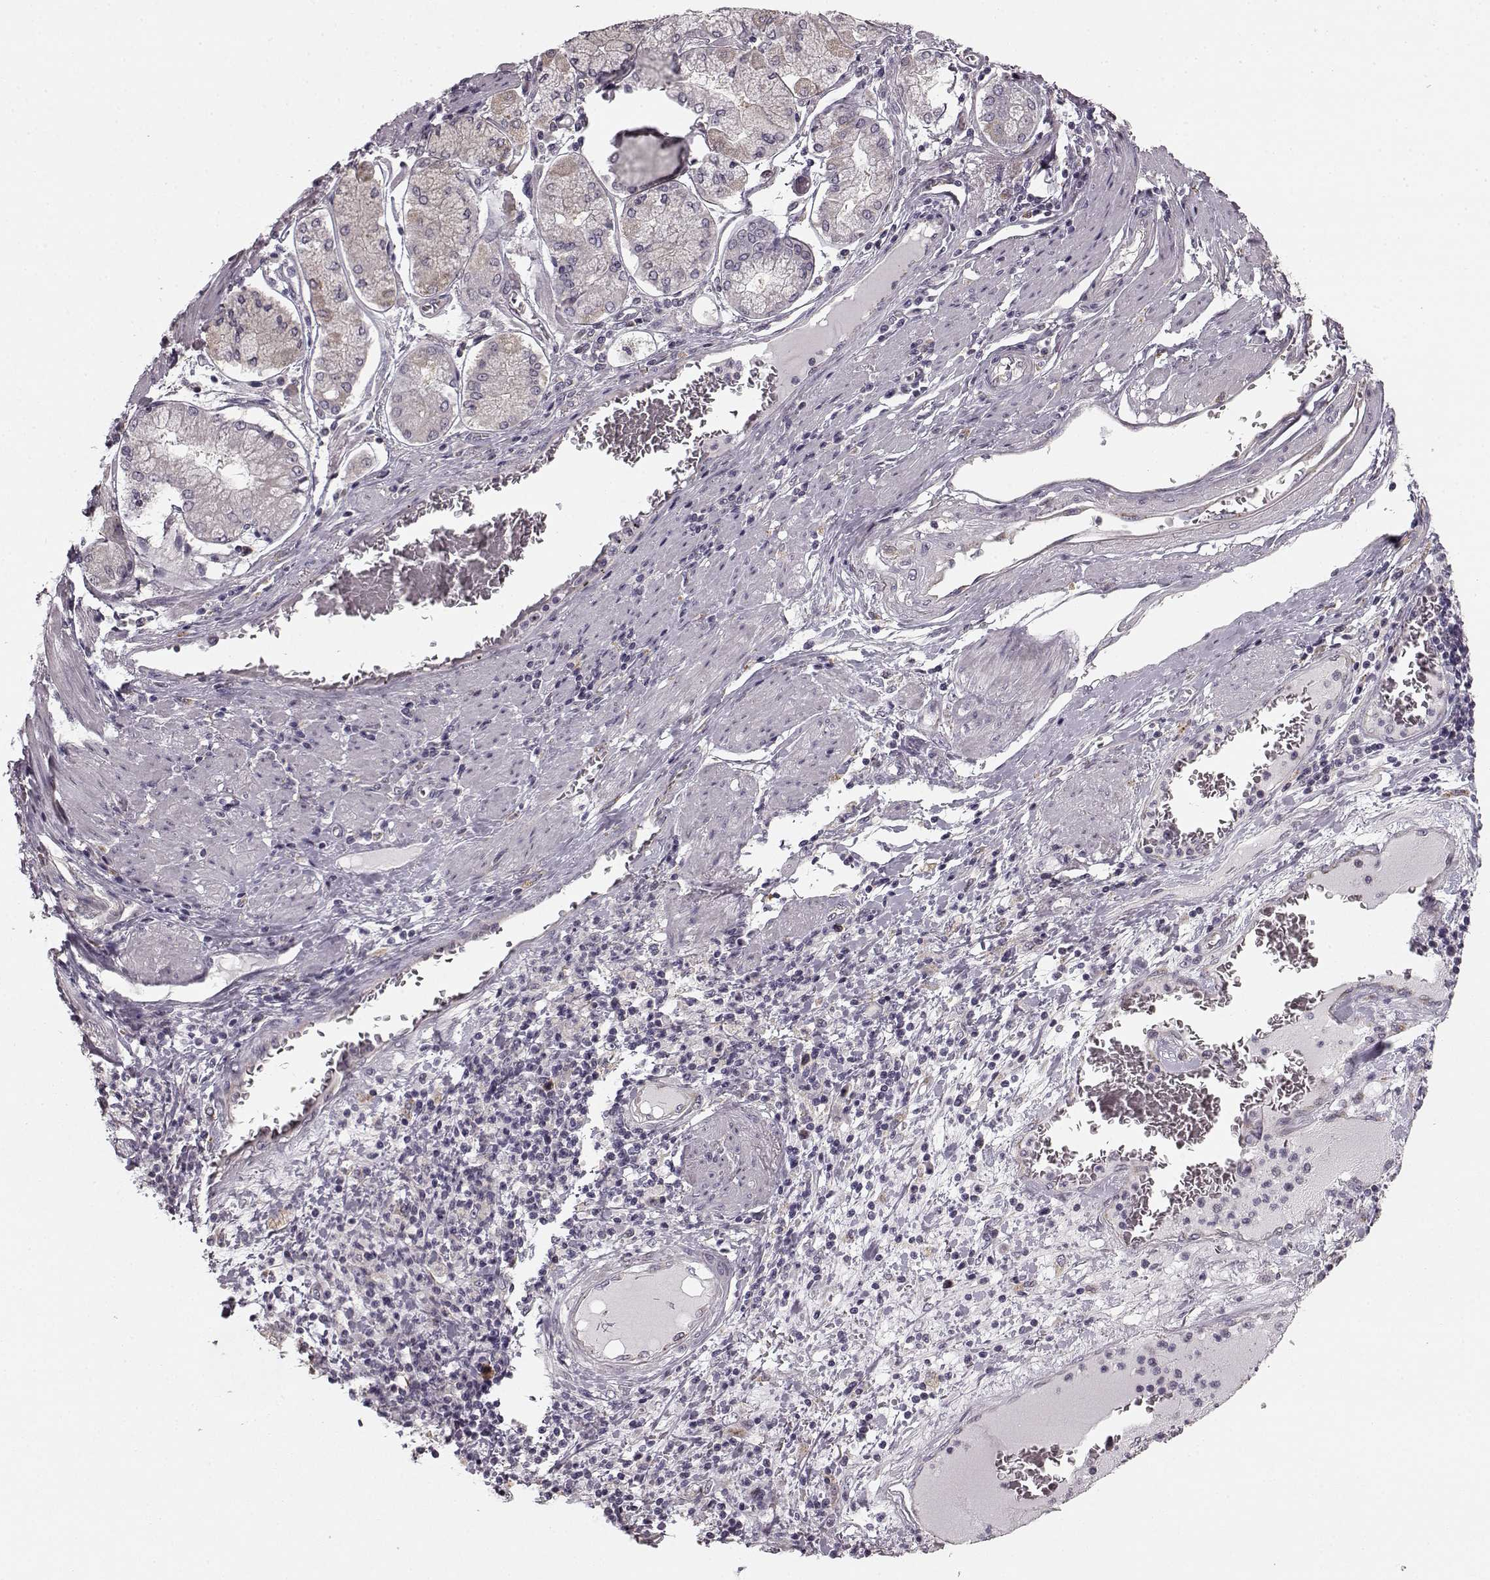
{"staining": {"intensity": "weak", "quantity": "25%-75%", "location": "cytoplasmic/membranous"}, "tissue": "stomach cancer", "cell_type": "Tumor cells", "image_type": "cancer", "snomed": [{"axis": "morphology", "description": "Adenocarcinoma, NOS"}, {"axis": "topography", "description": "Stomach, upper"}], "caption": "DAB immunohistochemical staining of human adenocarcinoma (stomach) exhibits weak cytoplasmic/membranous protein expression in about 25%-75% of tumor cells.", "gene": "HMMR", "patient": {"sex": "male", "age": 68}}